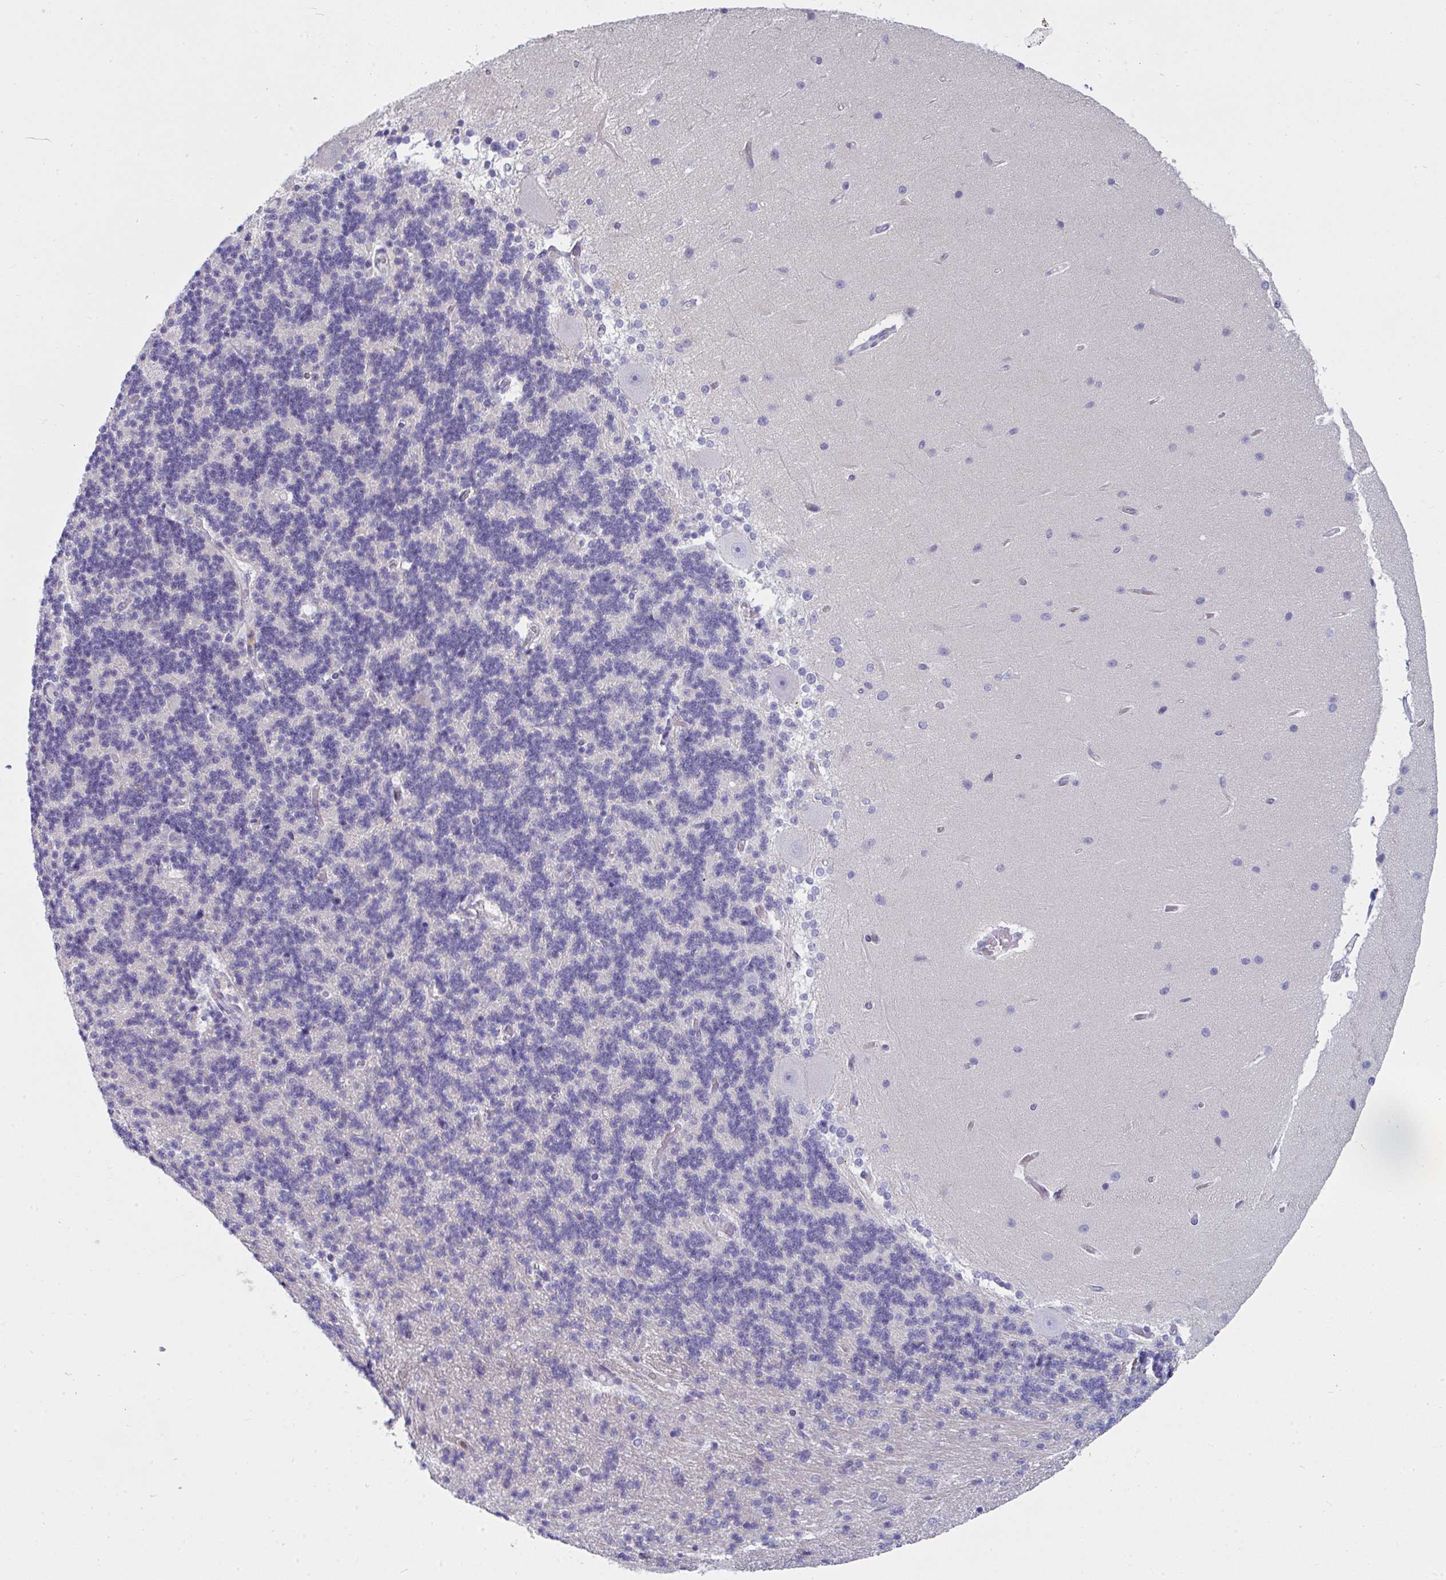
{"staining": {"intensity": "negative", "quantity": "none", "location": "none"}, "tissue": "cerebellum", "cell_type": "Cells in granular layer", "image_type": "normal", "snomed": [{"axis": "morphology", "description": "Normal tissue, NOS"}, {"axis": "topography", "description": "Cerebellum"}], "caption": "High magnification brightfield microscopy of unremarkable cerebellum stained with DAB (brown) and counterstained with hematoxylin (blue): cells in granular layer show no significant expression.", "gene": "MGAM2", "patient": {"sex": "female", "age": 54}}